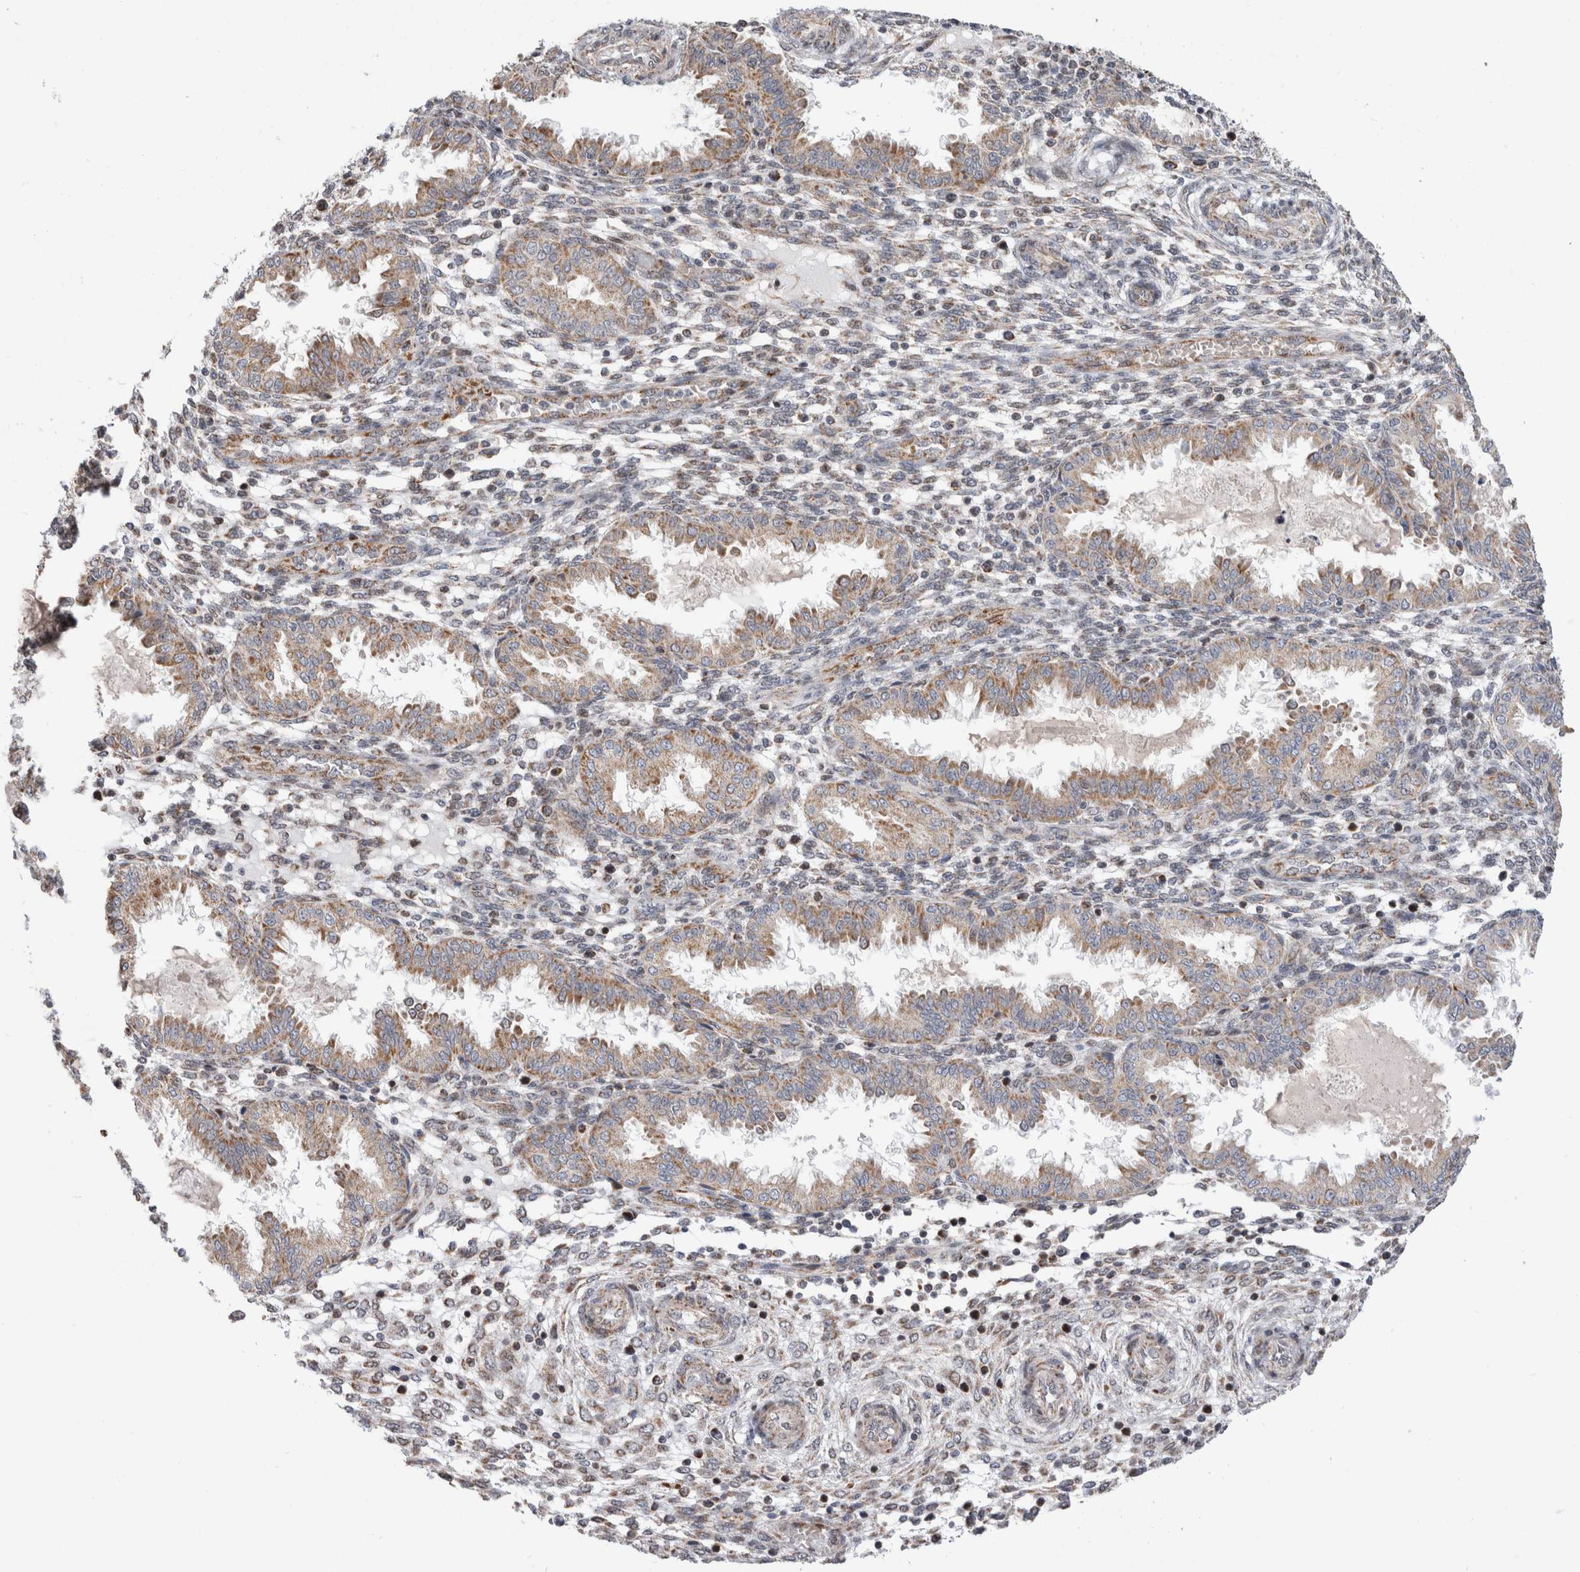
{"staining": {"intensity": "weak", "quantity": "<25%", "location": "nuclear"}, "tissue": "endometrium", "cell_type": "Cells in endometrial stroma", "image_type": "normal", "snomed": [{"axis": "morphology", "description": "Normal tissue, NOS"}, {"axis": "topography", "description": "Endometrium"}], "caption": "Immunohistochemistry (IHC) histopathology image of unremarkable human endometrium stained for a protein (brown), which displays no expression in cells in endometrial stroma.", "gene": "MRPL37", "patient": {"sex": "female", "age": 33}}